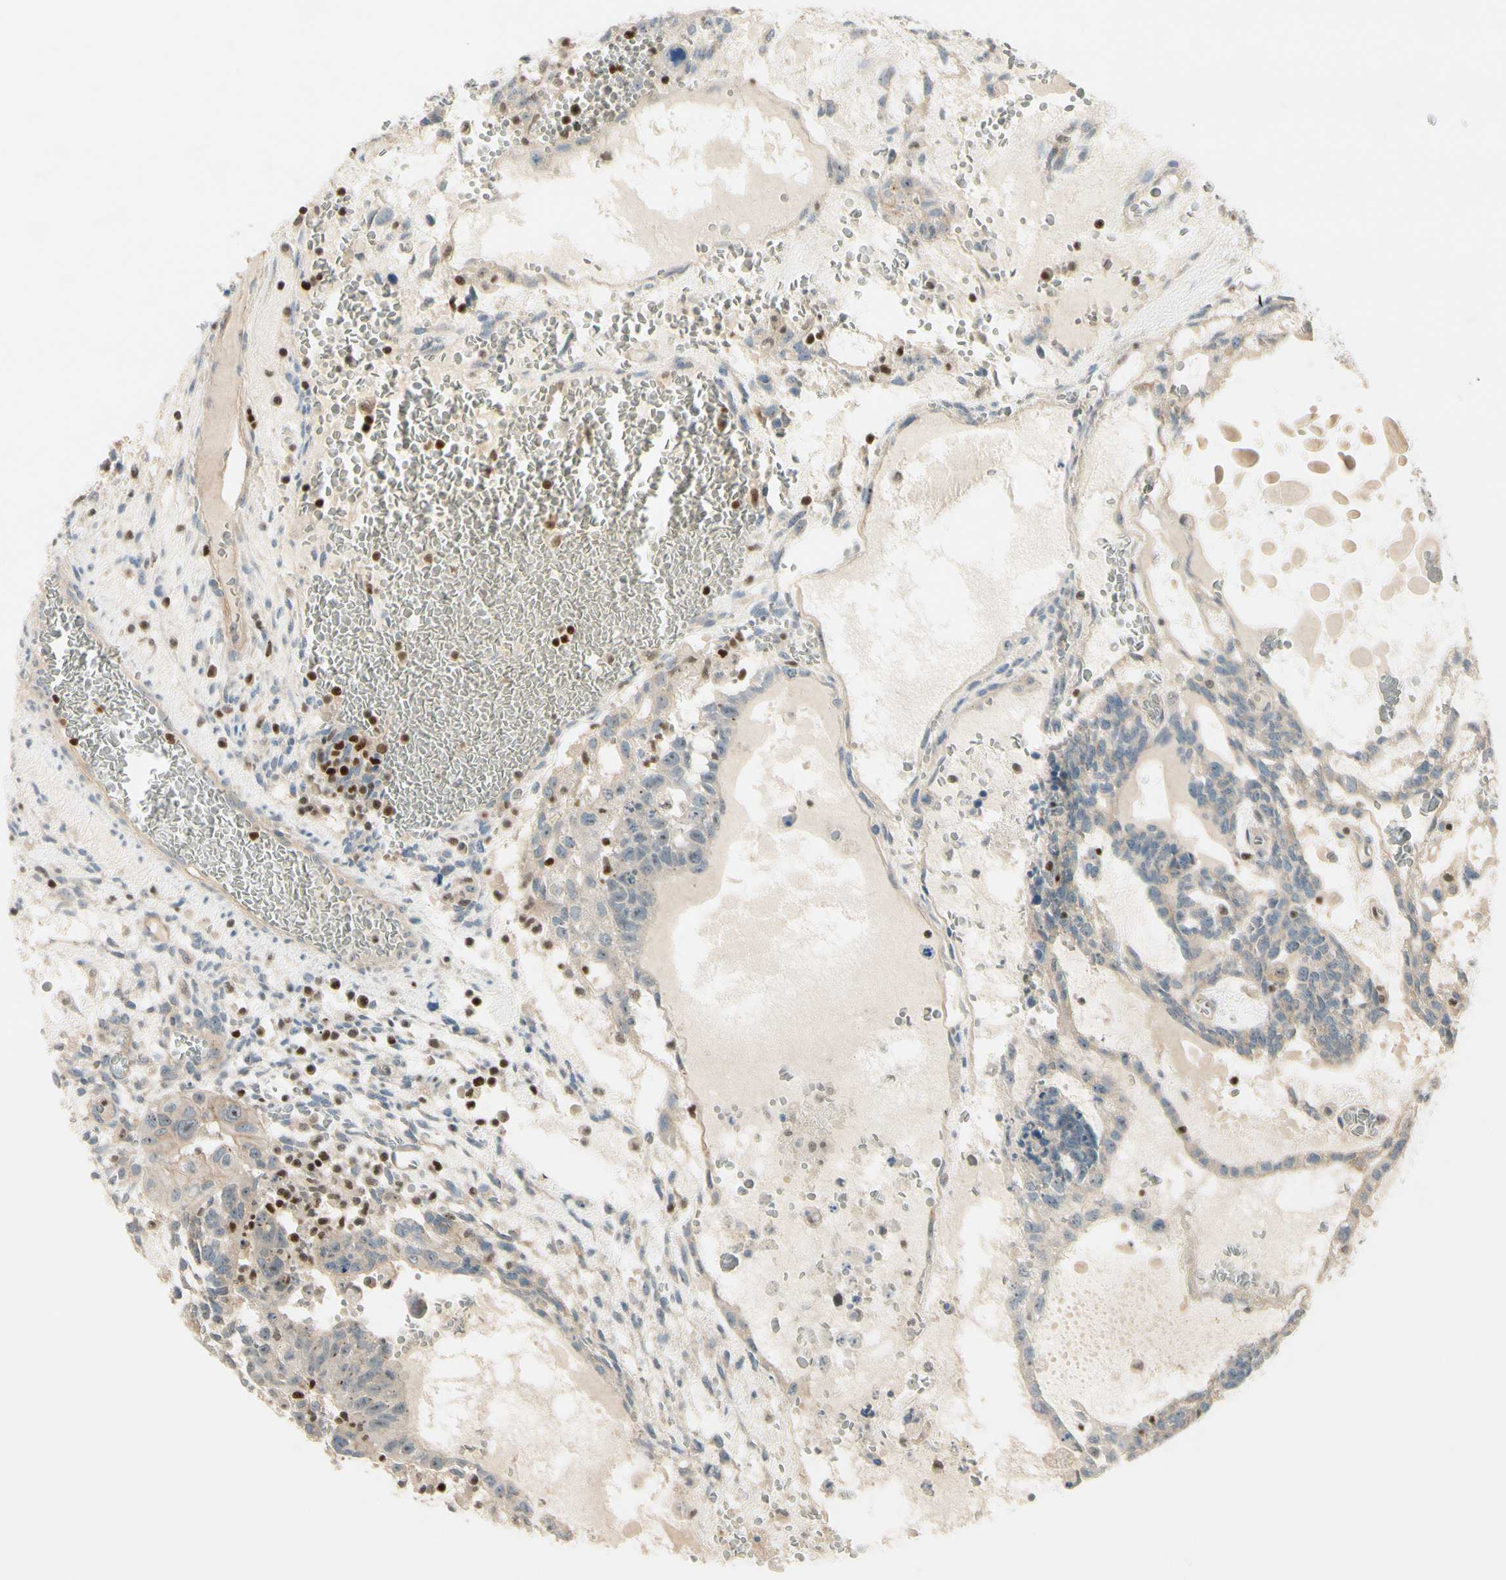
{"staining": {"intensity": "weak", "quantity": ">75%", "location": "cytoplasmic/membranous"}, "tissue": "testis cancer", "cell_type": "Tumor cells", "image_type": "cancer", "snomed": [{"axis": "morphology", "description": "Seminoma, NOS"}, {"axis": "morphology", "description": "Carcinoma, Embryonal, NOS"}, {"axis": "topography", "description": "Testis"}], "caption": "A histopathology image of testis cancer (embryonal carcinoma) stained for a protein demonstrates weak cytoplasmic/membranous brown staining in tumor cells.", "gene": "NFYA", "patient": {"sex": "male", "age": 52}}